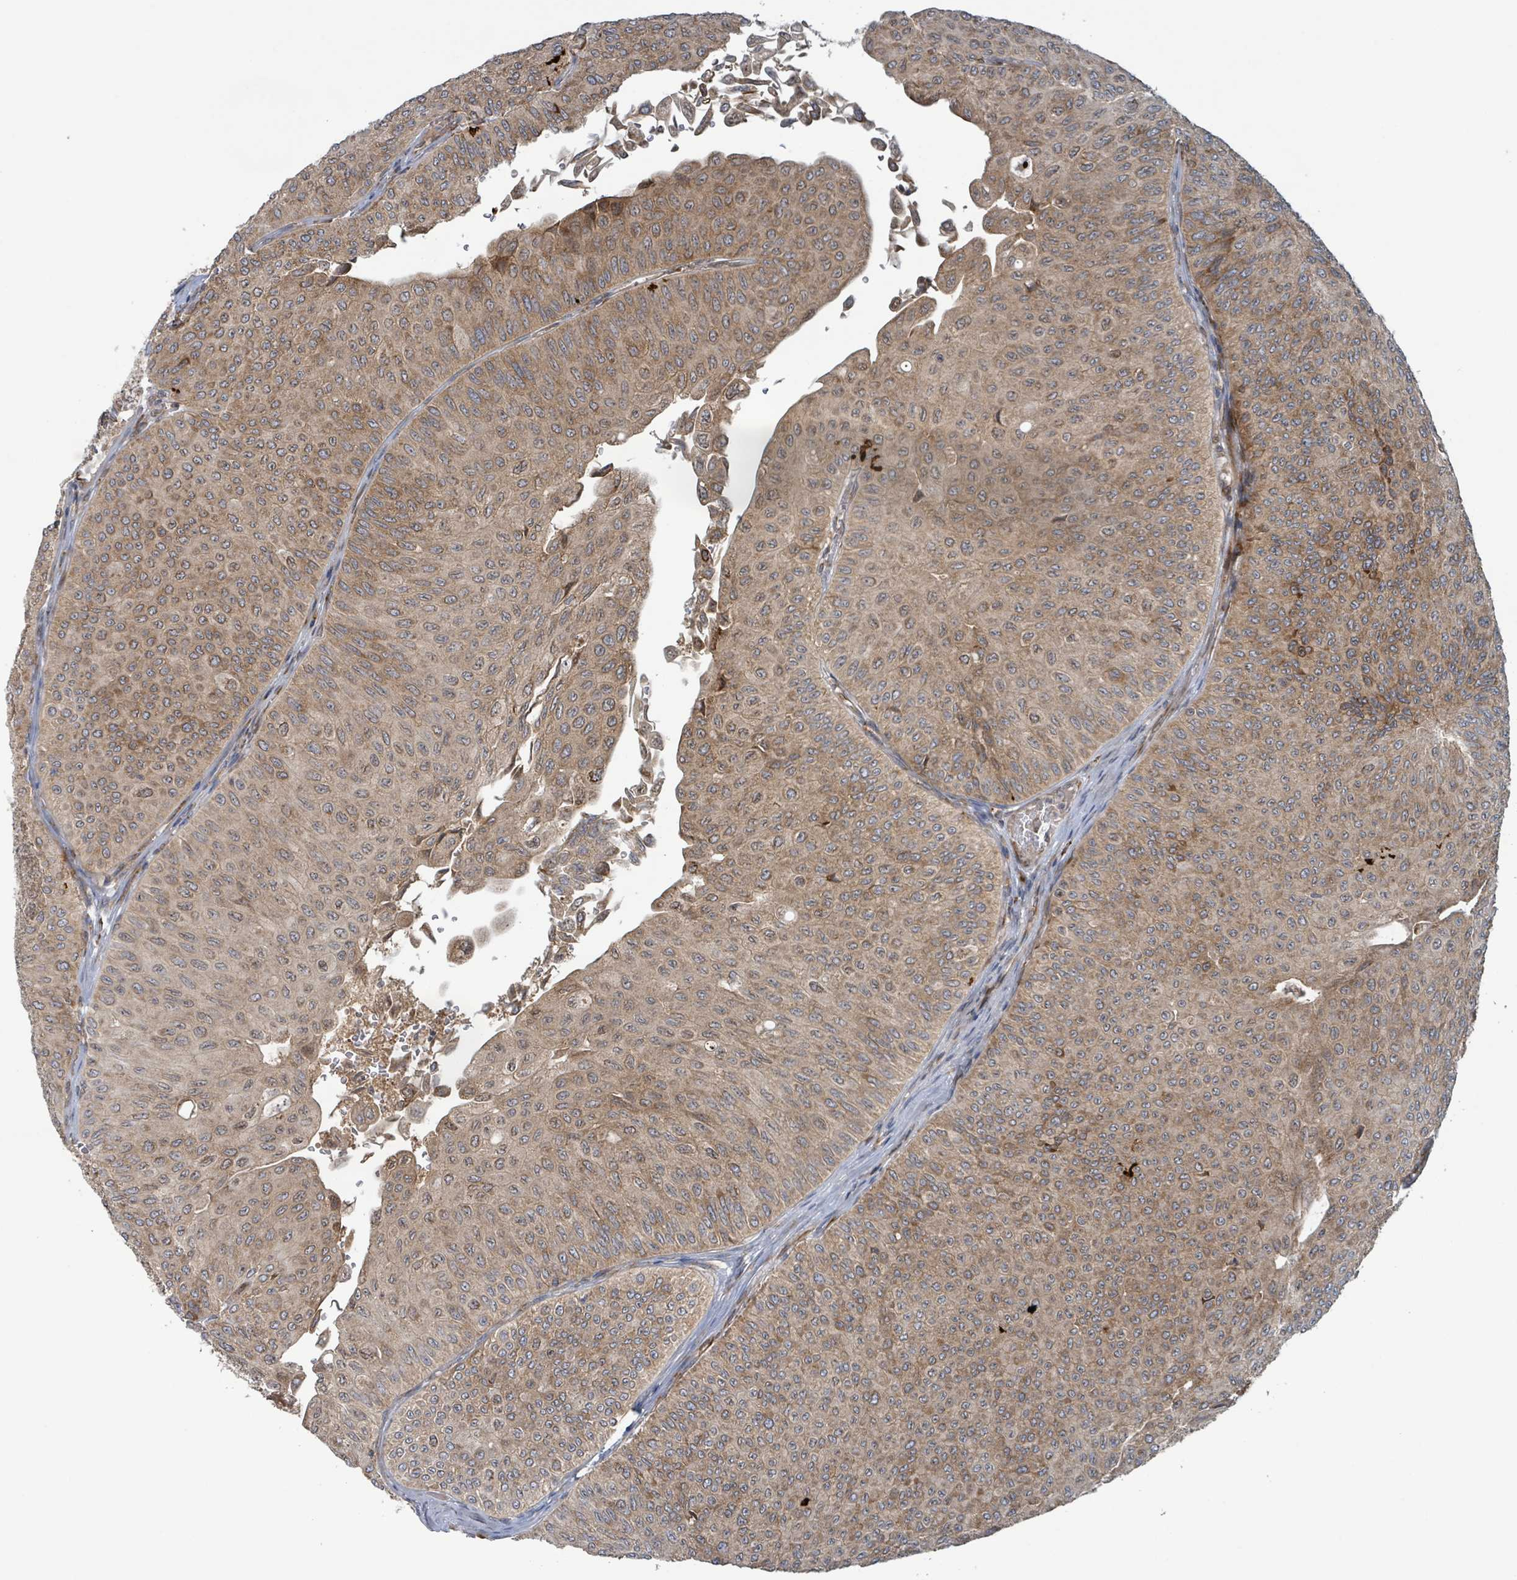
{"staining": {"intensity": "moderate", "quantity": ">75%", "location": "cytoplasmic/membranous,nuclear"}, "tissue": "urothelial cancer", "cell_type": "Tumor cells", "image_type": "cancer", "snomed": [{"axis": "morphology", "description": "Urothelial carcinoma, NOS"}, {"axis": "topography", "description": "Urinary bladder"}], "caption": "Brown immunohistochemical staining in human urothelial cancer exhibits moderate cytoplasmic/membranous and nuclear expression in about >75% of tumor cells.", "gene": "OR51E1", "patient": {"sex": "male", "age": 59}}